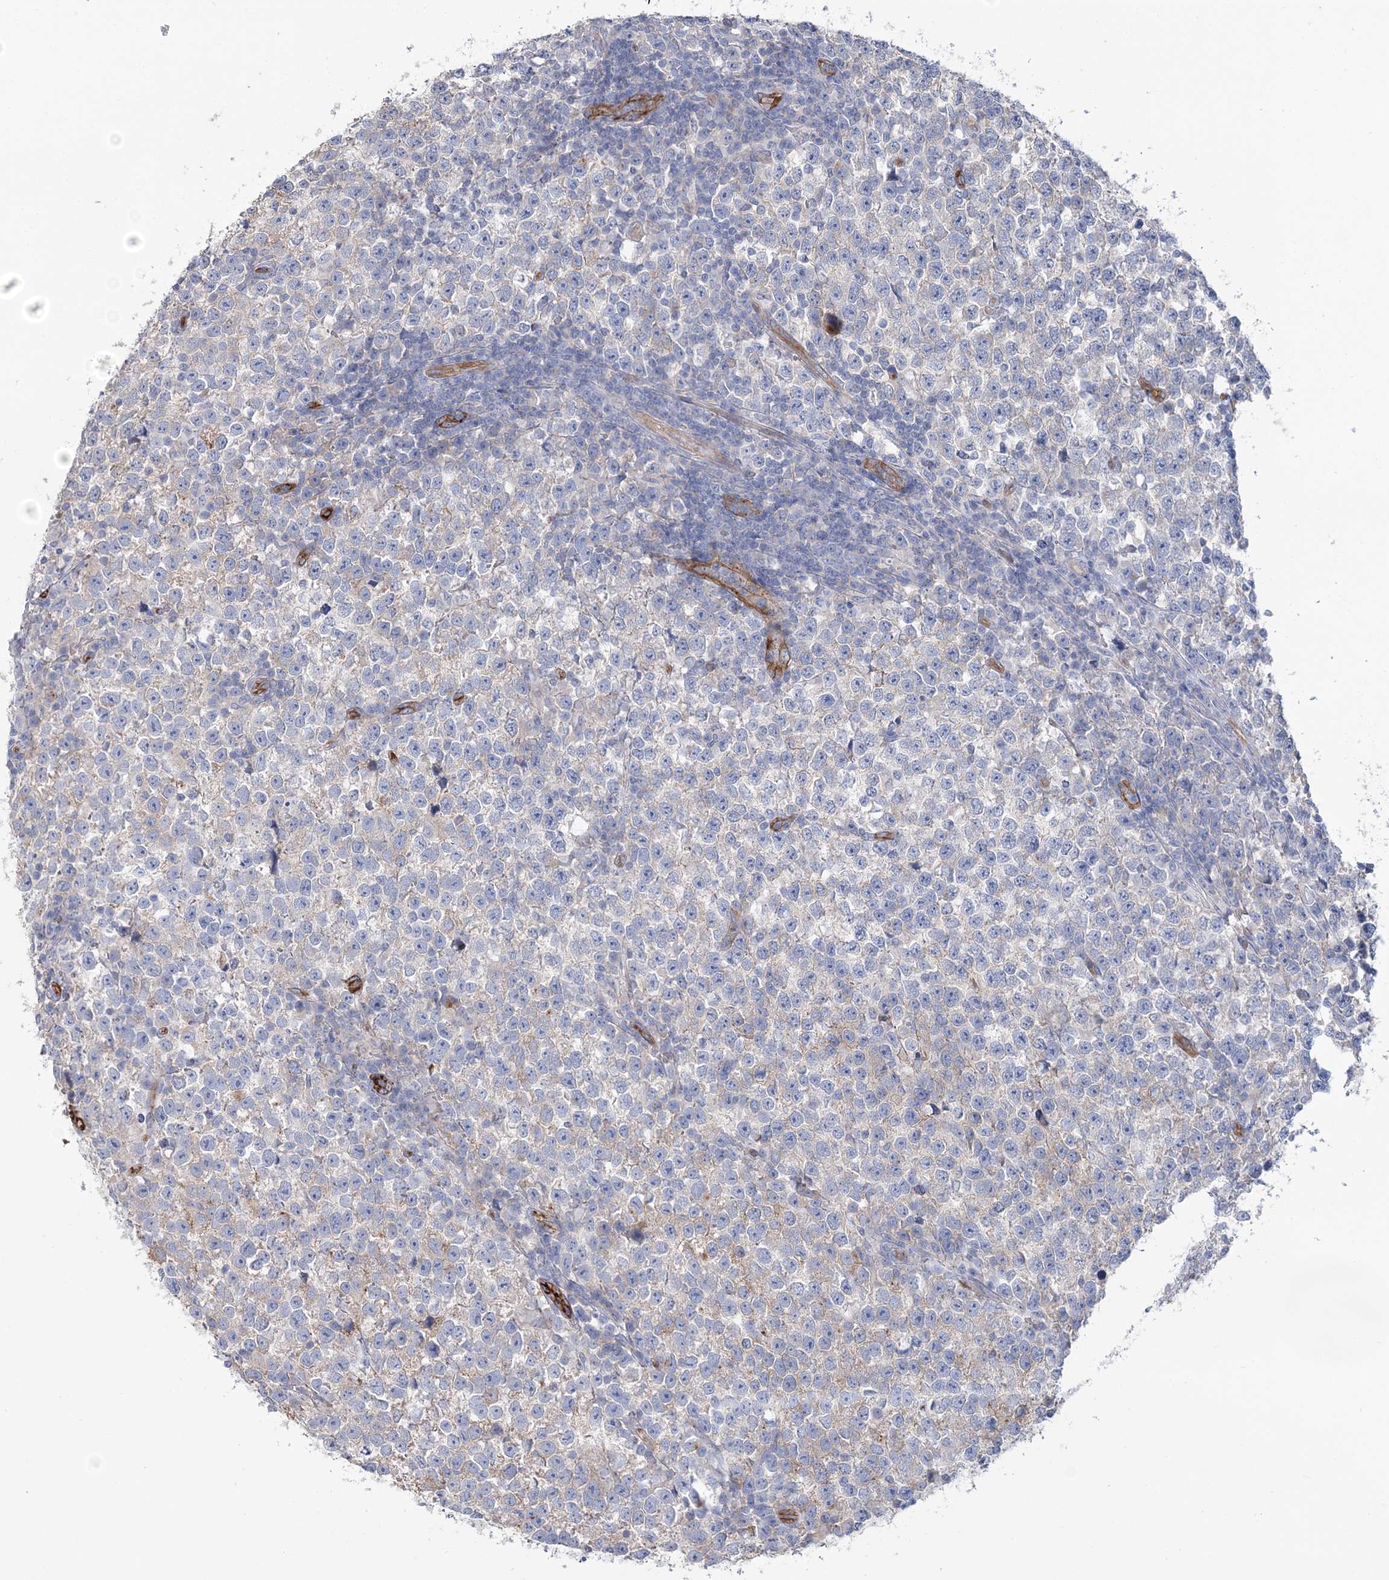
{"staining": {"intensity": "weak", "quantity": "<25%", "location": "cytoplasmic/membranous"}, "tissue": "testis cancer", "cell_type": "Tumor cells", "image_type": "cancer", "snomed": [{"axis": "morphology", "description": "Normal tissue, NOS"}, {"axis": "morphology", "description": "Seminoma, NOS"}, {"axis": "topography", "description": "Testis"}], "caption": "The IHC photomicrograph has no significant expression in tumor cells of testis seminoma tissue. Brightfield microscopy of immunohistochemistry stained with DAB (3,3'-diaminobenzidine) (brown) and hematoxylin (blue), captured at high magnification.", "gene": "RAB11FIP5", "patient": {"sex": "male", "age": 43}}